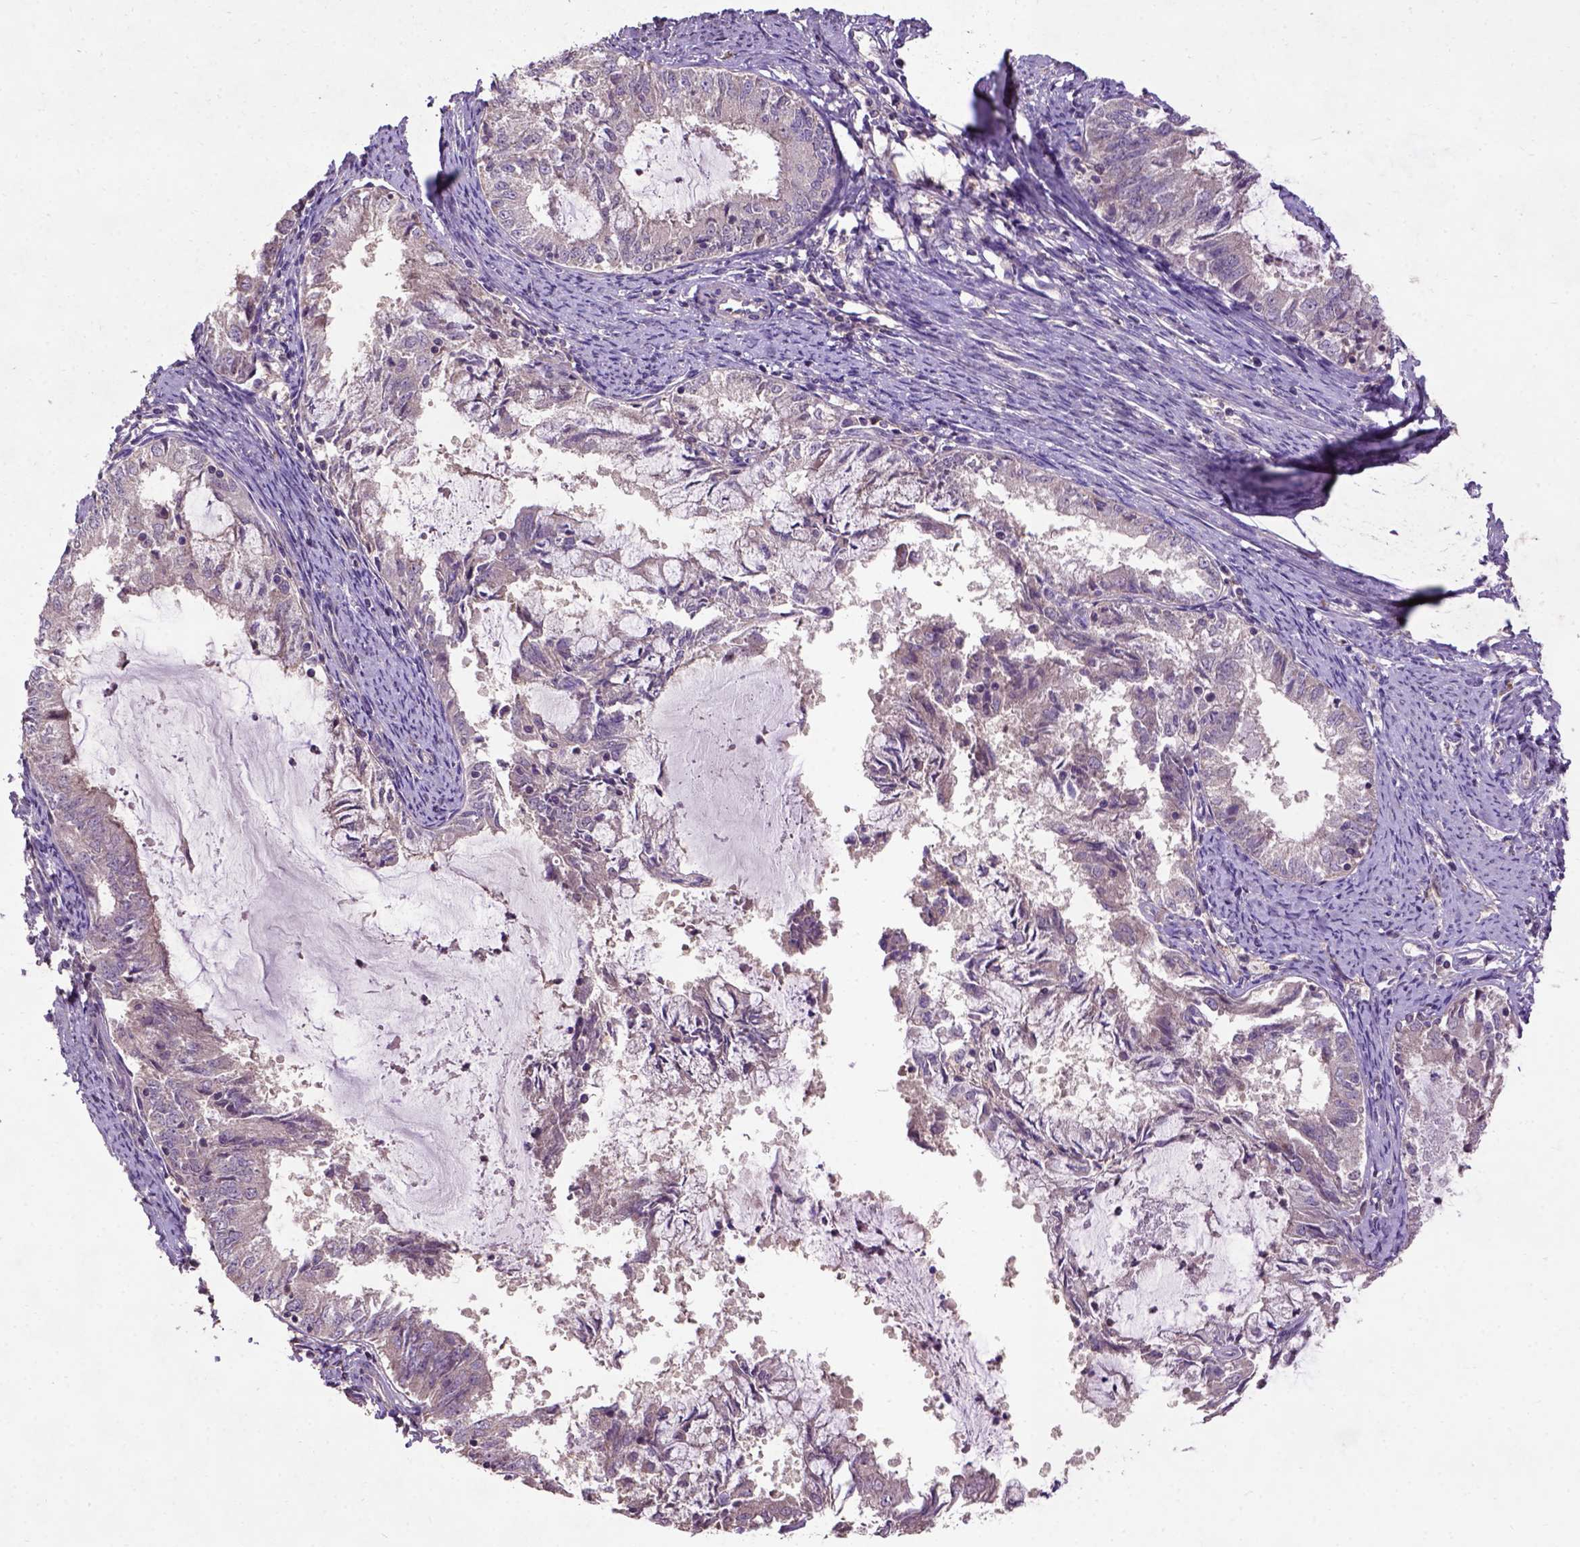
{"staining": {"intensity": "negative", "quantity": "none", "location": "none"}, "tissue": "endometrial cancer", "cell_type": "Tumor cells", "image_type": "cancer", "snomed": [{"axis": "morphology", "description": "Adenocarcinoma, NOS"}, {"axis": "topography", "description": "Endometrium"}], "caption": "Image shows no protein staining in tumor cells of adenocarcinoma (endometrial) tissue.", "gene": "KBTBD8", "patient": {"sex": "female", "age": 57}}